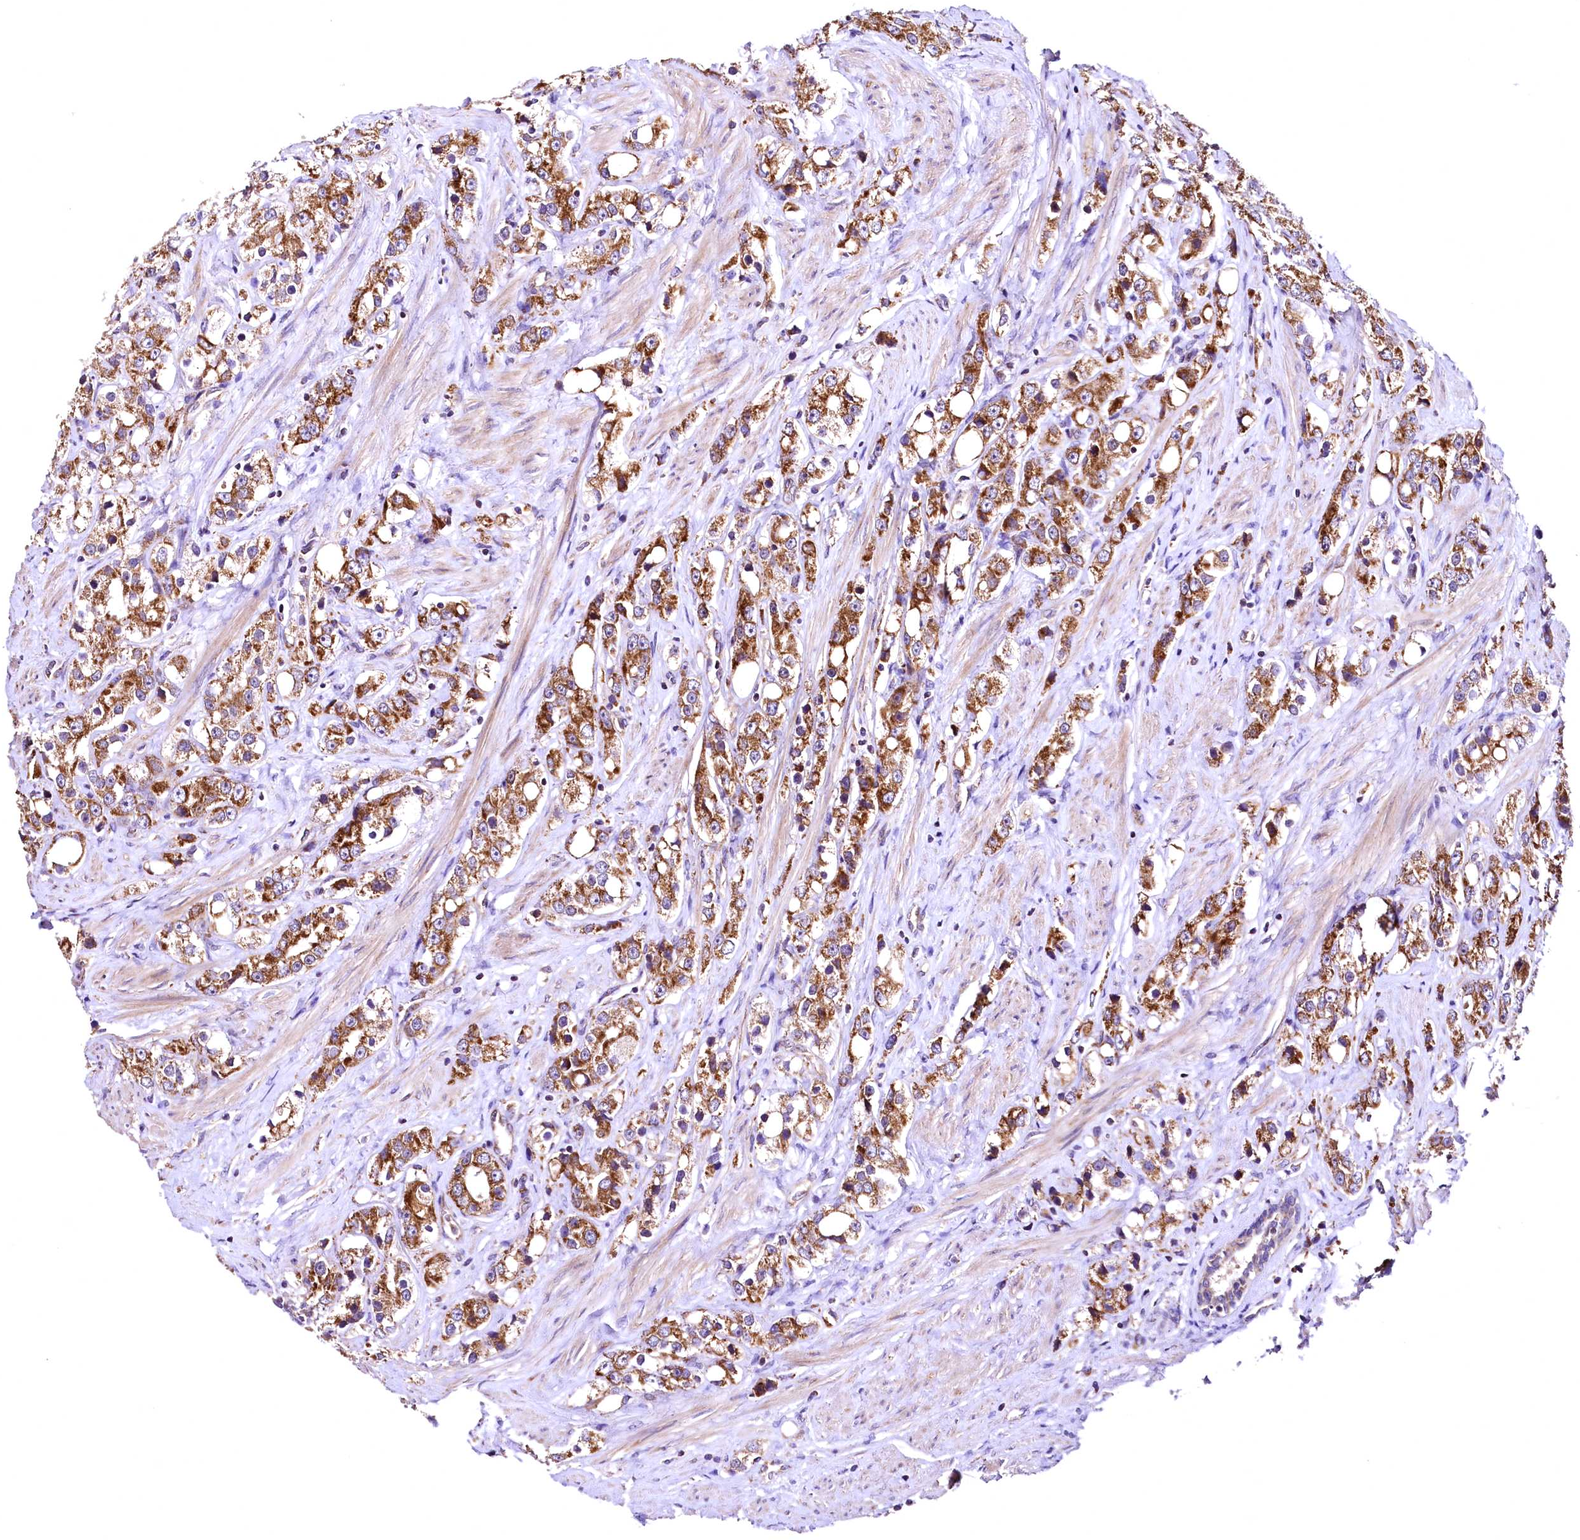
{"staining": {"intensity": "strong", "quantity": ">75%", "location": "cytoplasmic/membranous"}, "tissue": "prostate cancer", "cell_type": "Tumor cells", "image_type": "cancer", "snomed": [{"axis": "morphology", "description": "Adenocarcinoma, NOS"}, {"axis": "topography", "description": "Prostate"}], "caption": "Immunohistochemical staining of adenocarcinoma (prostate) demonstrates high levels of strong cytoplasmic/membranous protein expression in about >75% of tumor cells. Nuclei are stained in blue.", "gene": "MRPL57", "patient": {"sex": "male", "age": 79}}